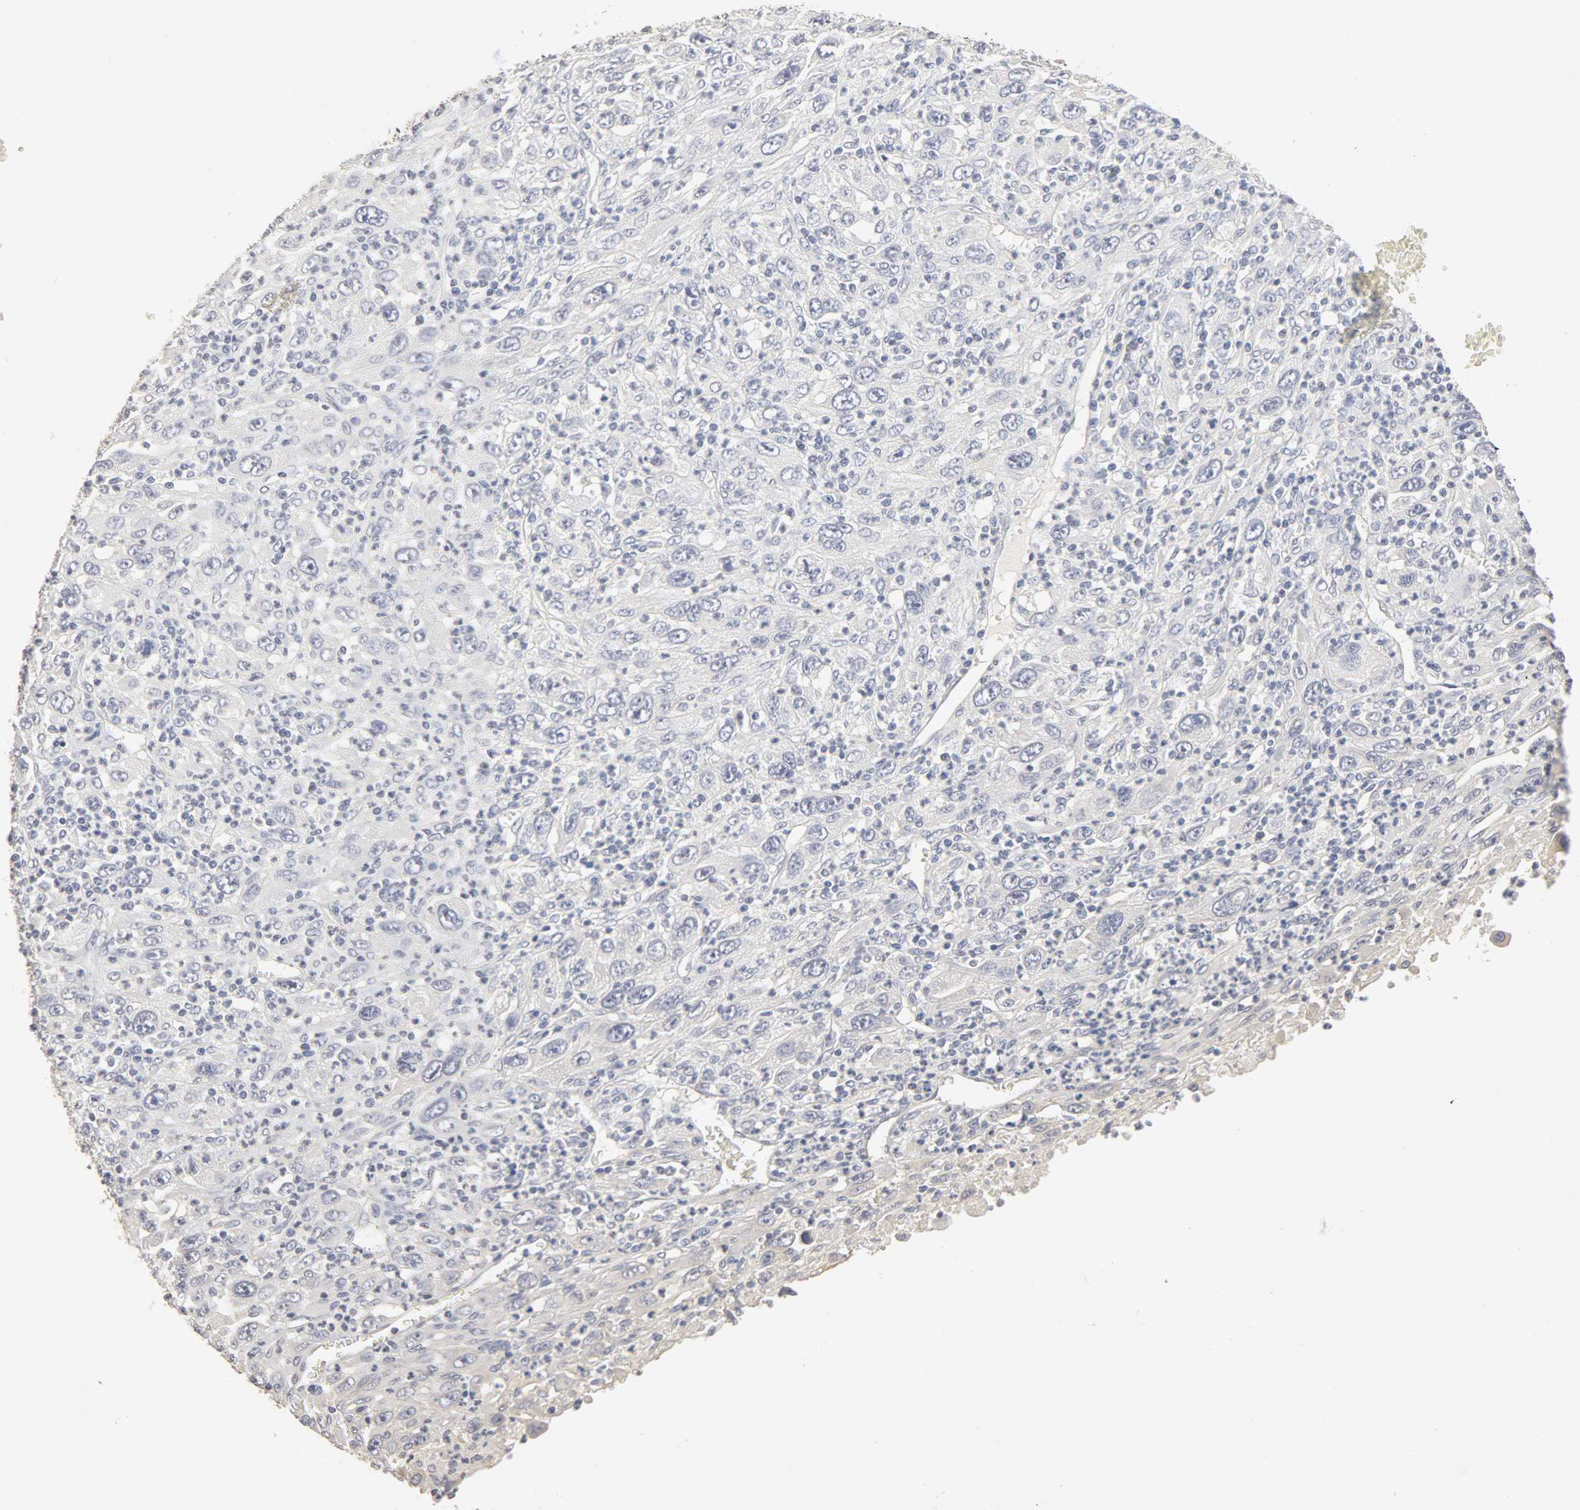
{"staining": {"intensity": "negative", "quantity": "none", "location": "none"}, "tissue": "melanoma", "cell_type": "Tumor cells", "image_type": "cancer", "snomed": [{"axis": "morphology", "description": "Malignant melanoma, Metastatic site"}, {"axis": "topography", "description": "Skin"}], "caption": "Photomicrograph shows no protein staining in tumor cells of melanoma tissue.", "gene": "SLC10A2", "patient": {"sex": "female", "age": 56}}